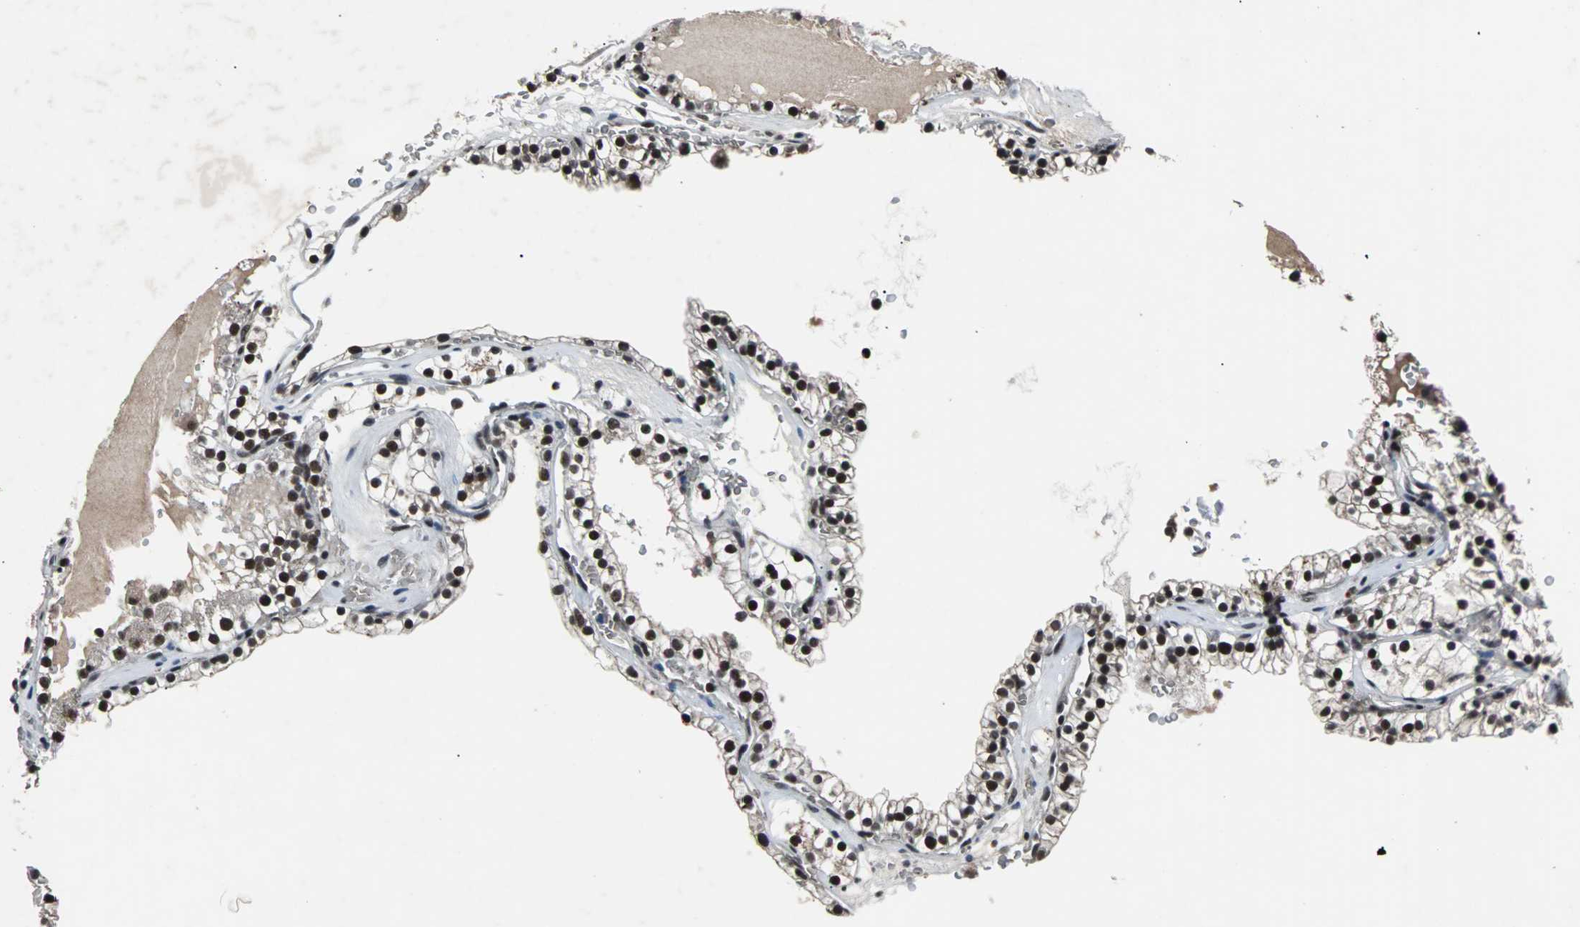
{"staining": {"intensity": "strong", "quantity": ">75%", "location": "nuclear"}, "tissue": "renal cancer", "cell_type": "Tumor cells", "image_type": "cancer", "snomed": [{"axis": "morphology", "description": "Adenocarcinoma, NOS"}, {"axis": "topography", "description": "Kidney"}], "caption": "High-power microscopy captured an immunohistochemistry (IHC) micrograph of renal adenocarcinoma, revealing strong nuclear staining in about >75% of tumor cells.", "gene": "USP28", "patient": {"sex": "female", "age": 41}}